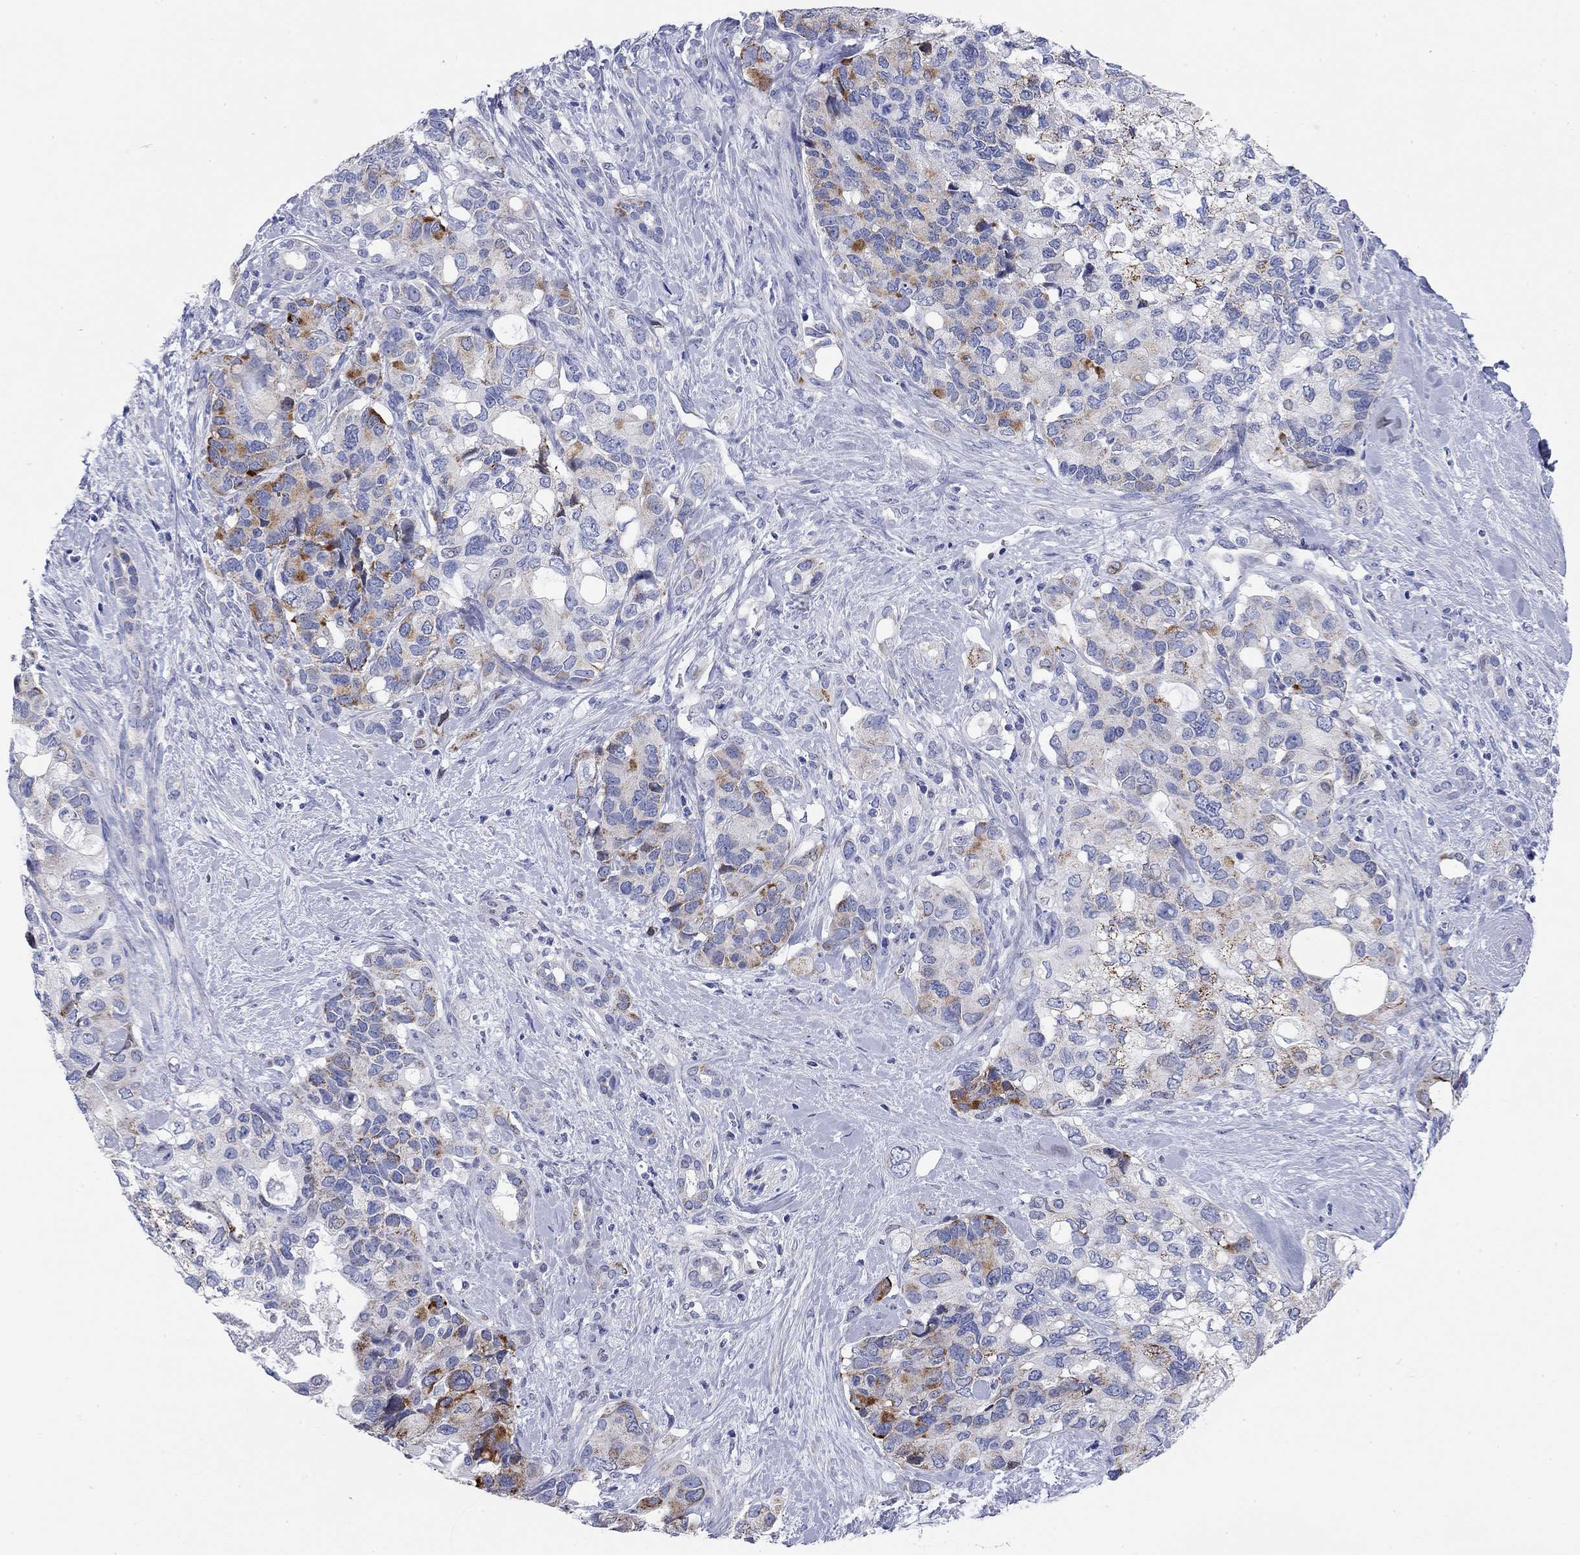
{"staining": {"intensity": "strong", "quantity": "25%-75%", "location": "cytoplasmic/membranous"}, "tissue": "pancreatic cancer", "cell_type": "Tumor cells", "image_type": "cancer", "snomed": [{"axis": "morphology", "description": "Adenocarcinoma, NOS"}, {"axis": "topography", "description": "Pancreas"}], "caption": "IHC (DAB (3,3'-diaminobenzidine)) staining of adenocarcinoma (pancreatic) demonstrates strong cytoplasmic/membranous protein expression in approximately 25%-75% of tumor cells.", "gene": "CHI3L2", "patient": {"sex": "female", "age": 56}}